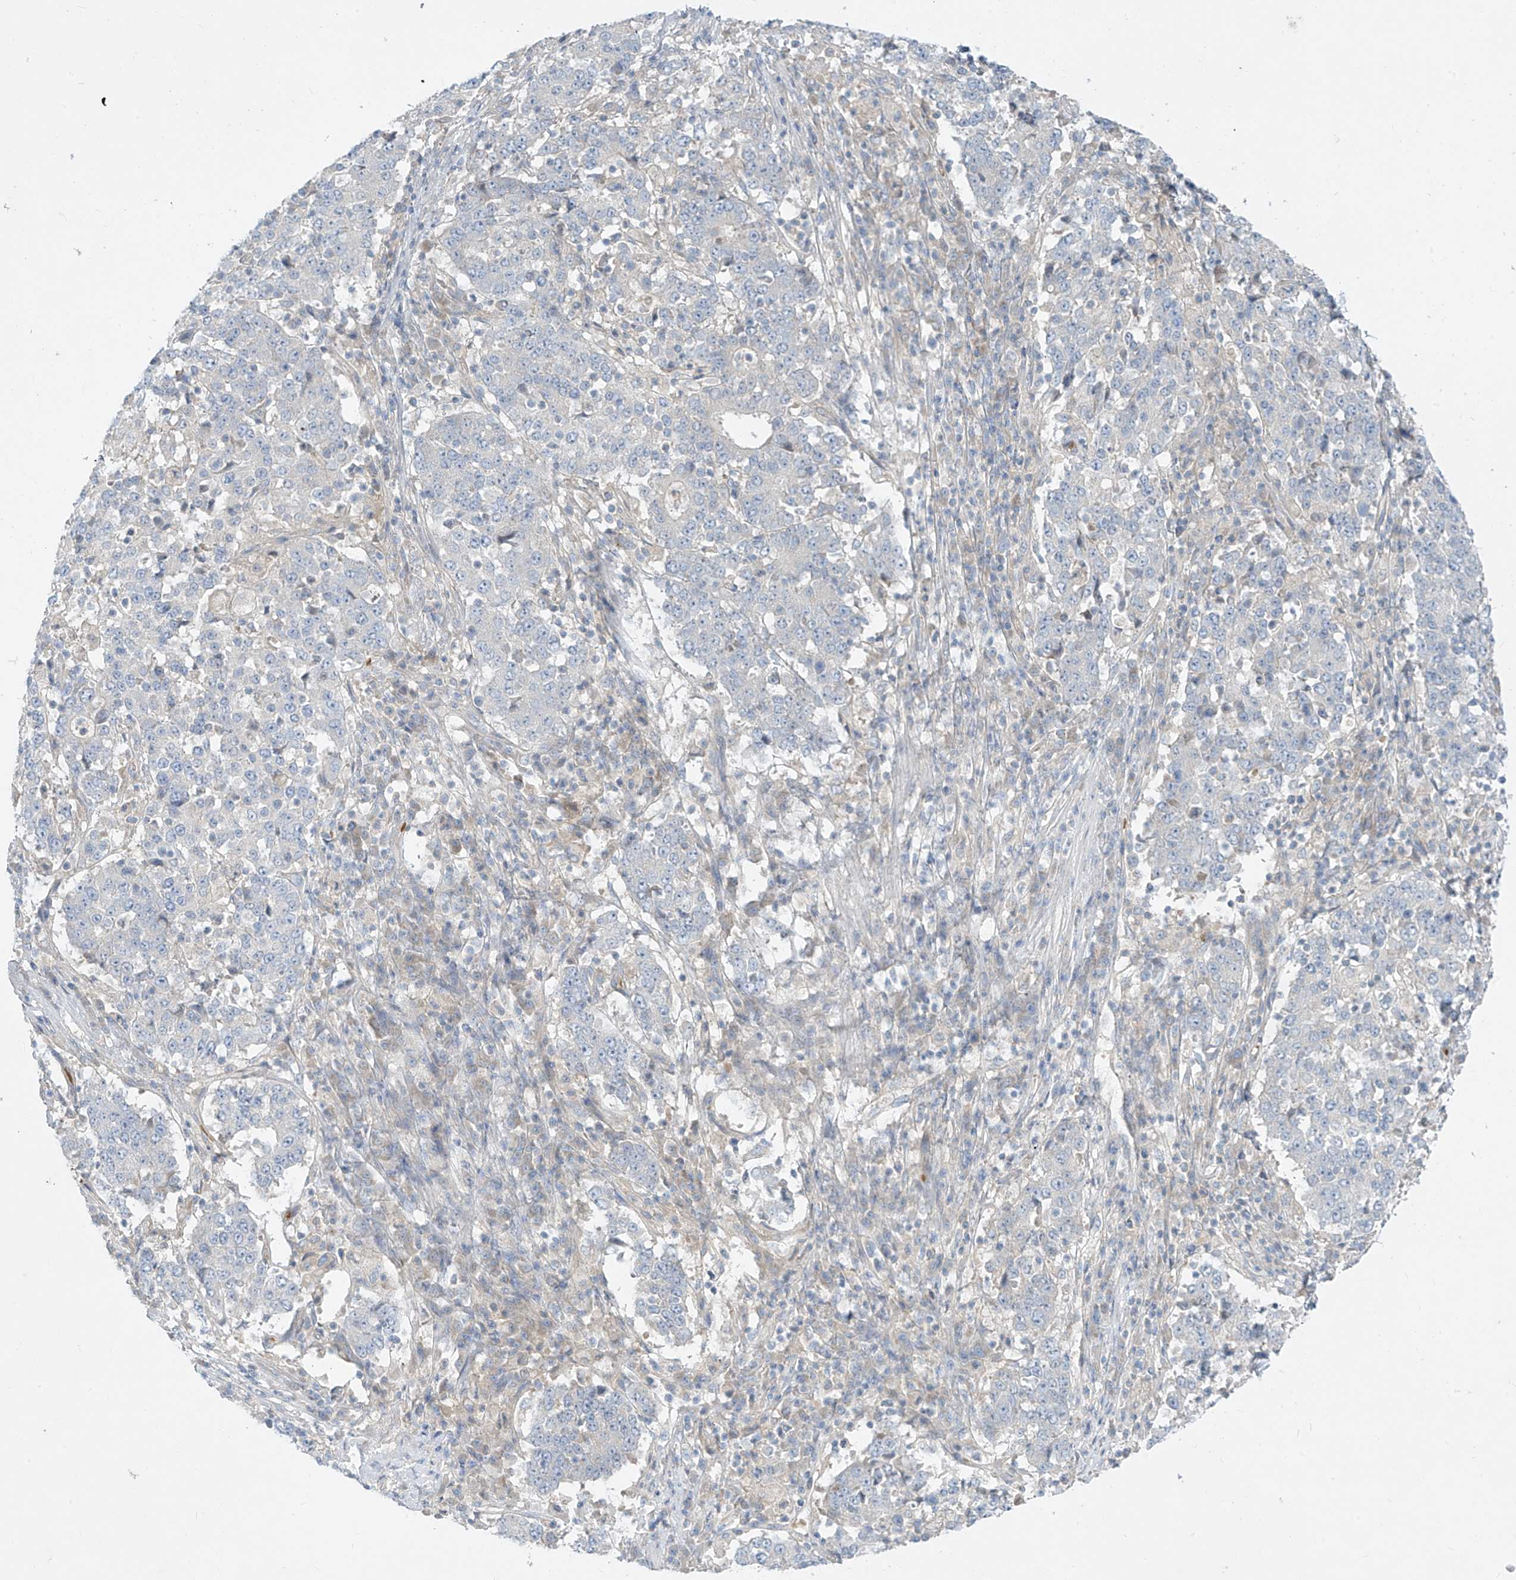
{"staining": {"intensity": "negative", "quantity": "none", "location": "none"}, "tissue": "stomach cancer", "cell_type": "Tumor cells", "image_type": "cancer", "snomed": [{"axis": "morphology", "description": "Adenocarcinoma, NOS"}, {"axis": "topography", "description": "Stomach"}], "caption": "Adenocarcinoma (stomach) stained for a protein using immunohistochemistry exhibits no staining tumor cells.", "gene": "DGKQ", "patient": {"sex": "male", "age": 59}}